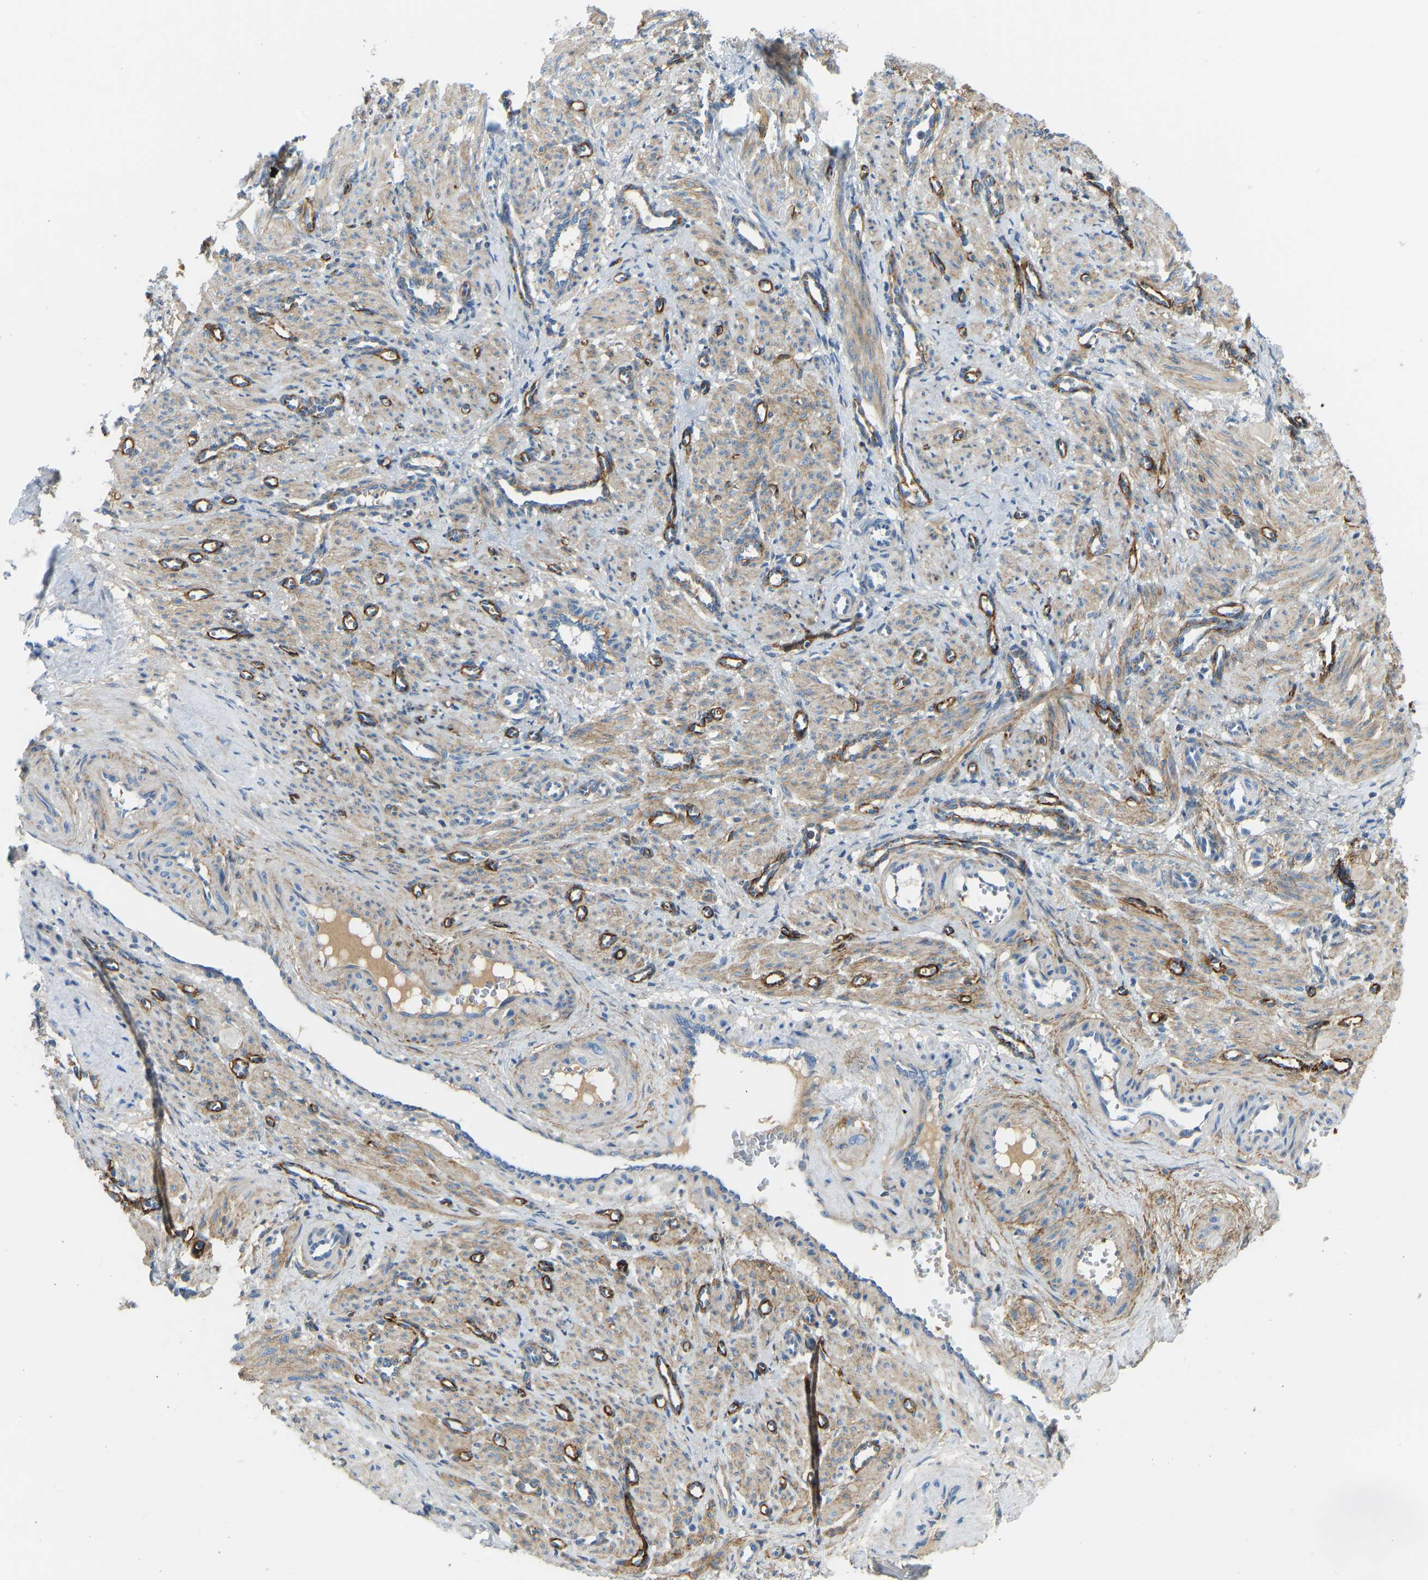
{"staining": {"intensity": "moderate", "quantity": ">75%", "location": "cytoplasmic/membranous"}, "tissue": "smooth muscle", "cell_type": "Smooth muscle cells", "image_type": "normal", "snomed": [{"axis": "morphology", "description": "Normal tissue, NOS"}, {"axis": "topography", "description": "Endometrium"}], "caption": "IHC (DAB (3,3'-diaminobenzidine)) staining of unremarkable smooth muscle reveals moderate cytoplasmic/membranous protein staining in about >75% of smooth muscle cells.", "gene": "COL15A1", "patient": {"sex": "female", "age": 33}}